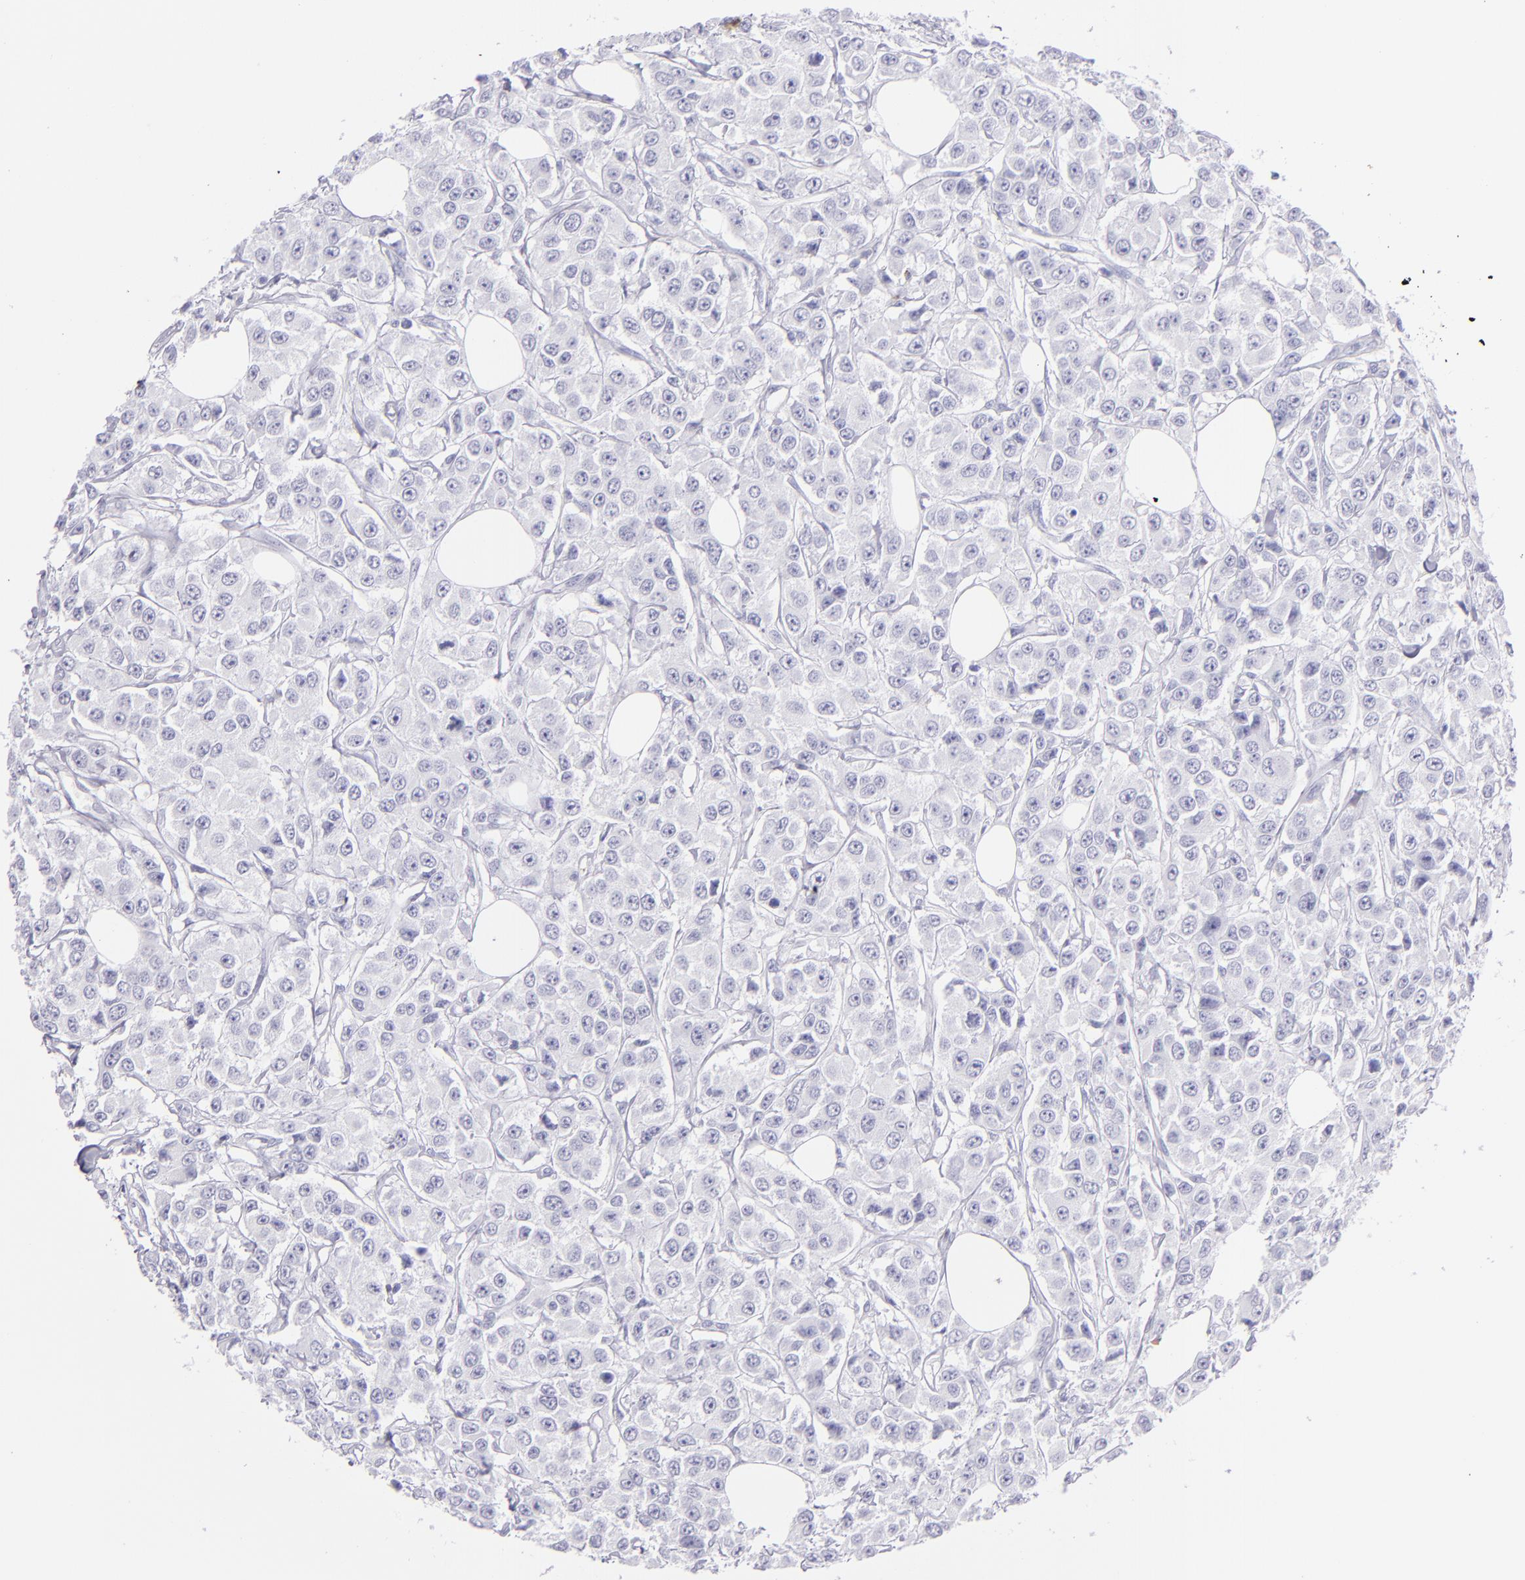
{"staining": {"intensity": "negative", "quantity": "none", "location": "none"}, "tissue": "breast cancer", "cell_type": "Tumor cells", "image_type": "cancer", "snomed": [{"axis": "morphology", "description": "Duct carcinoma"}, {"axis": "topography", "description": "Breast"}], "caption": "This is an immunohistochemistry micrograph of invasive ductal carcinoma (breast). There is no positivity in tumor cells.", "gene": "PRF1", "patient": {"sex": "female", "age": 58}}